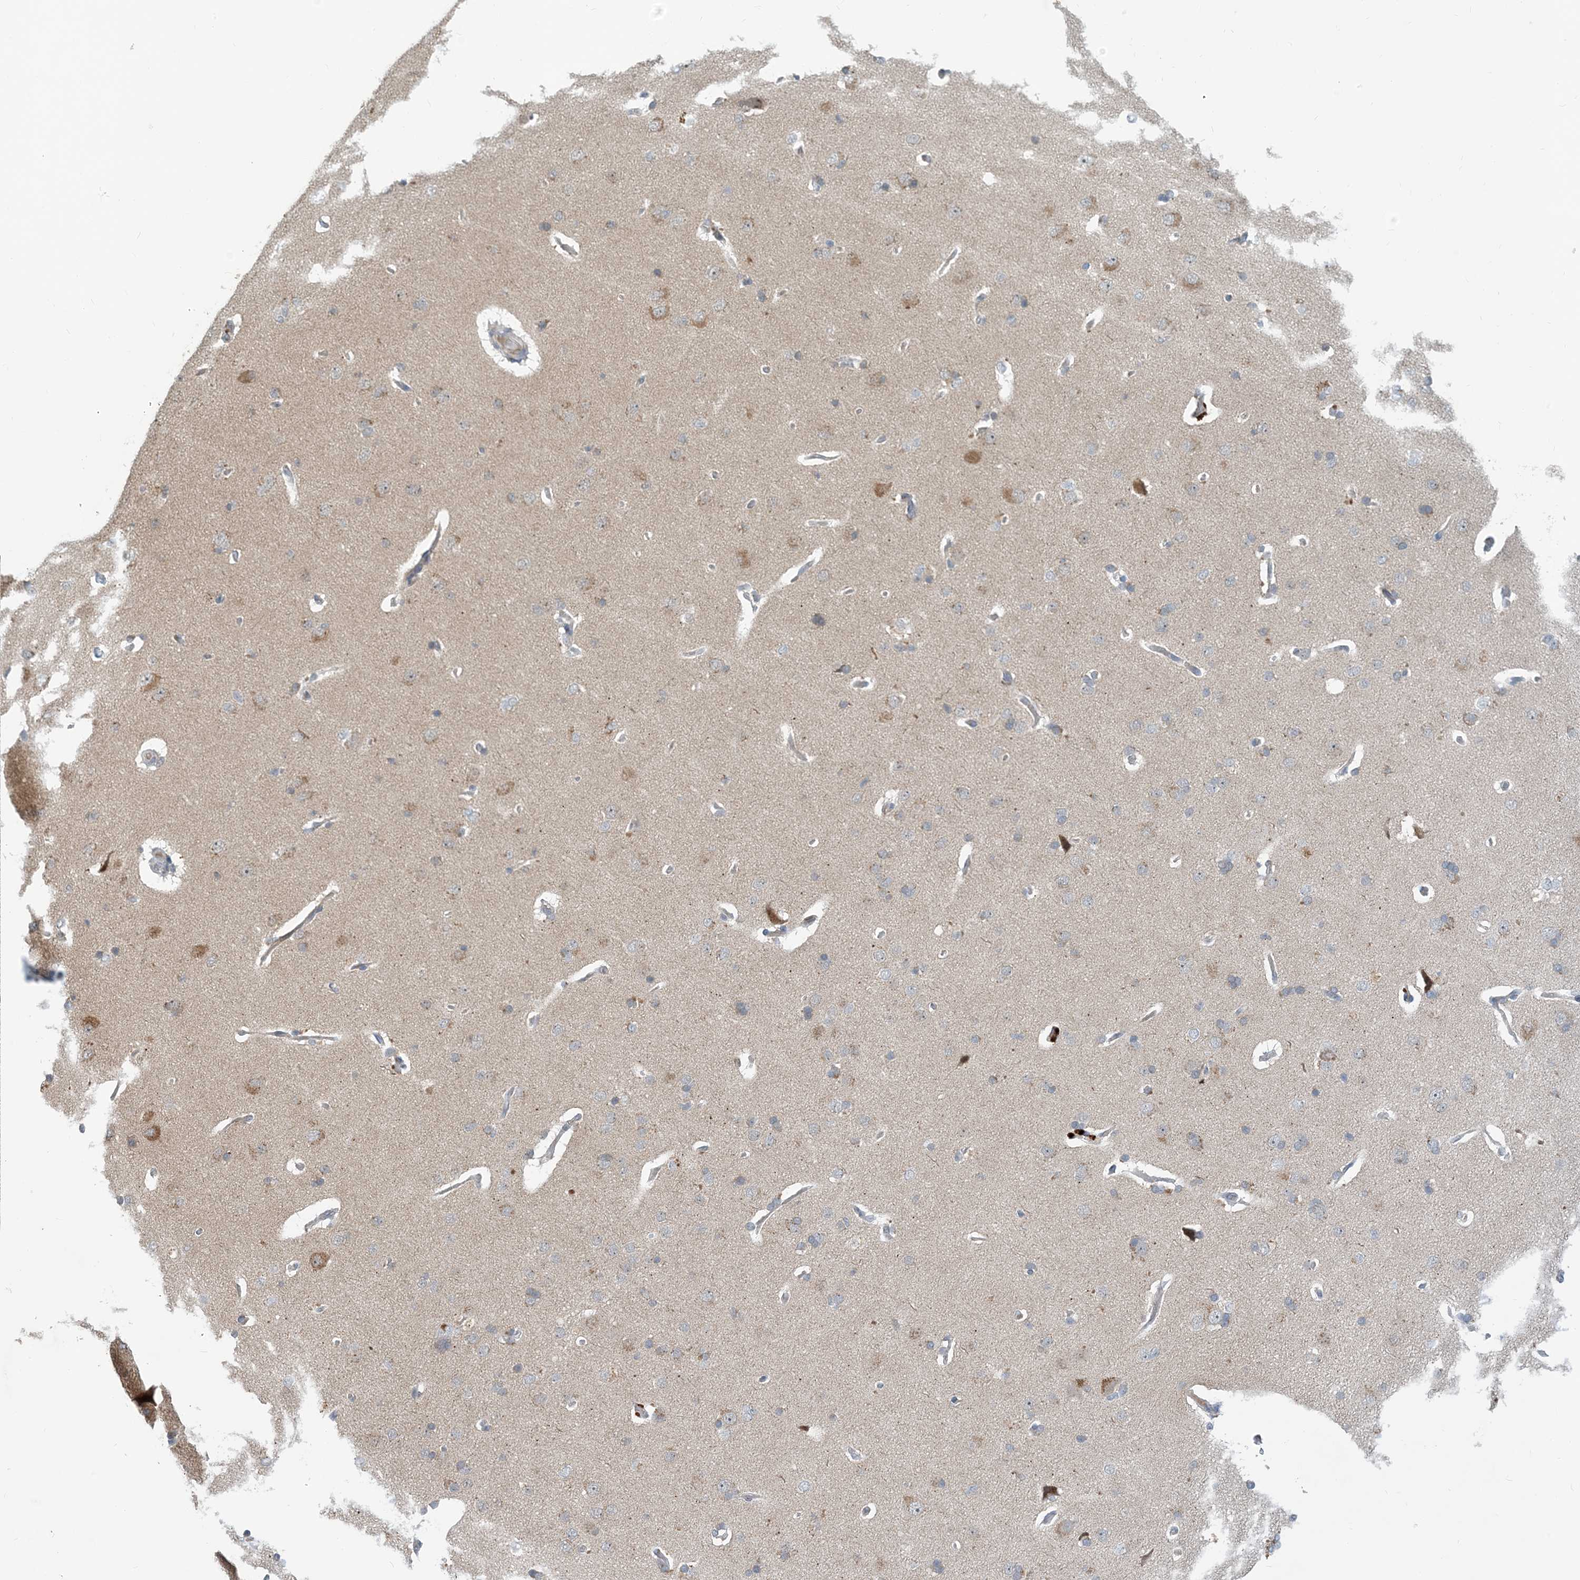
{"staining": {"intensity": "weak", "quantity": "25%-75%", "location": "cytoplasmic/membranous"}, "tissue": "cerebral cortex", "cell_type": "Endothelial cells", "image_type": "normal", "snomed": [{"axis": "morphology", "description": "Normal tissue, NOS"}, {"axis": "topography", "description": "Cerebral cortex"}], "caption": "This is a histology image of IHC staining of benign cerebral cortex, which shows weak staining in the cytoplasmic/membranous of endothelial cells.", "gene": "TINAG", "patient": {"sex": "male", "age": 62}}